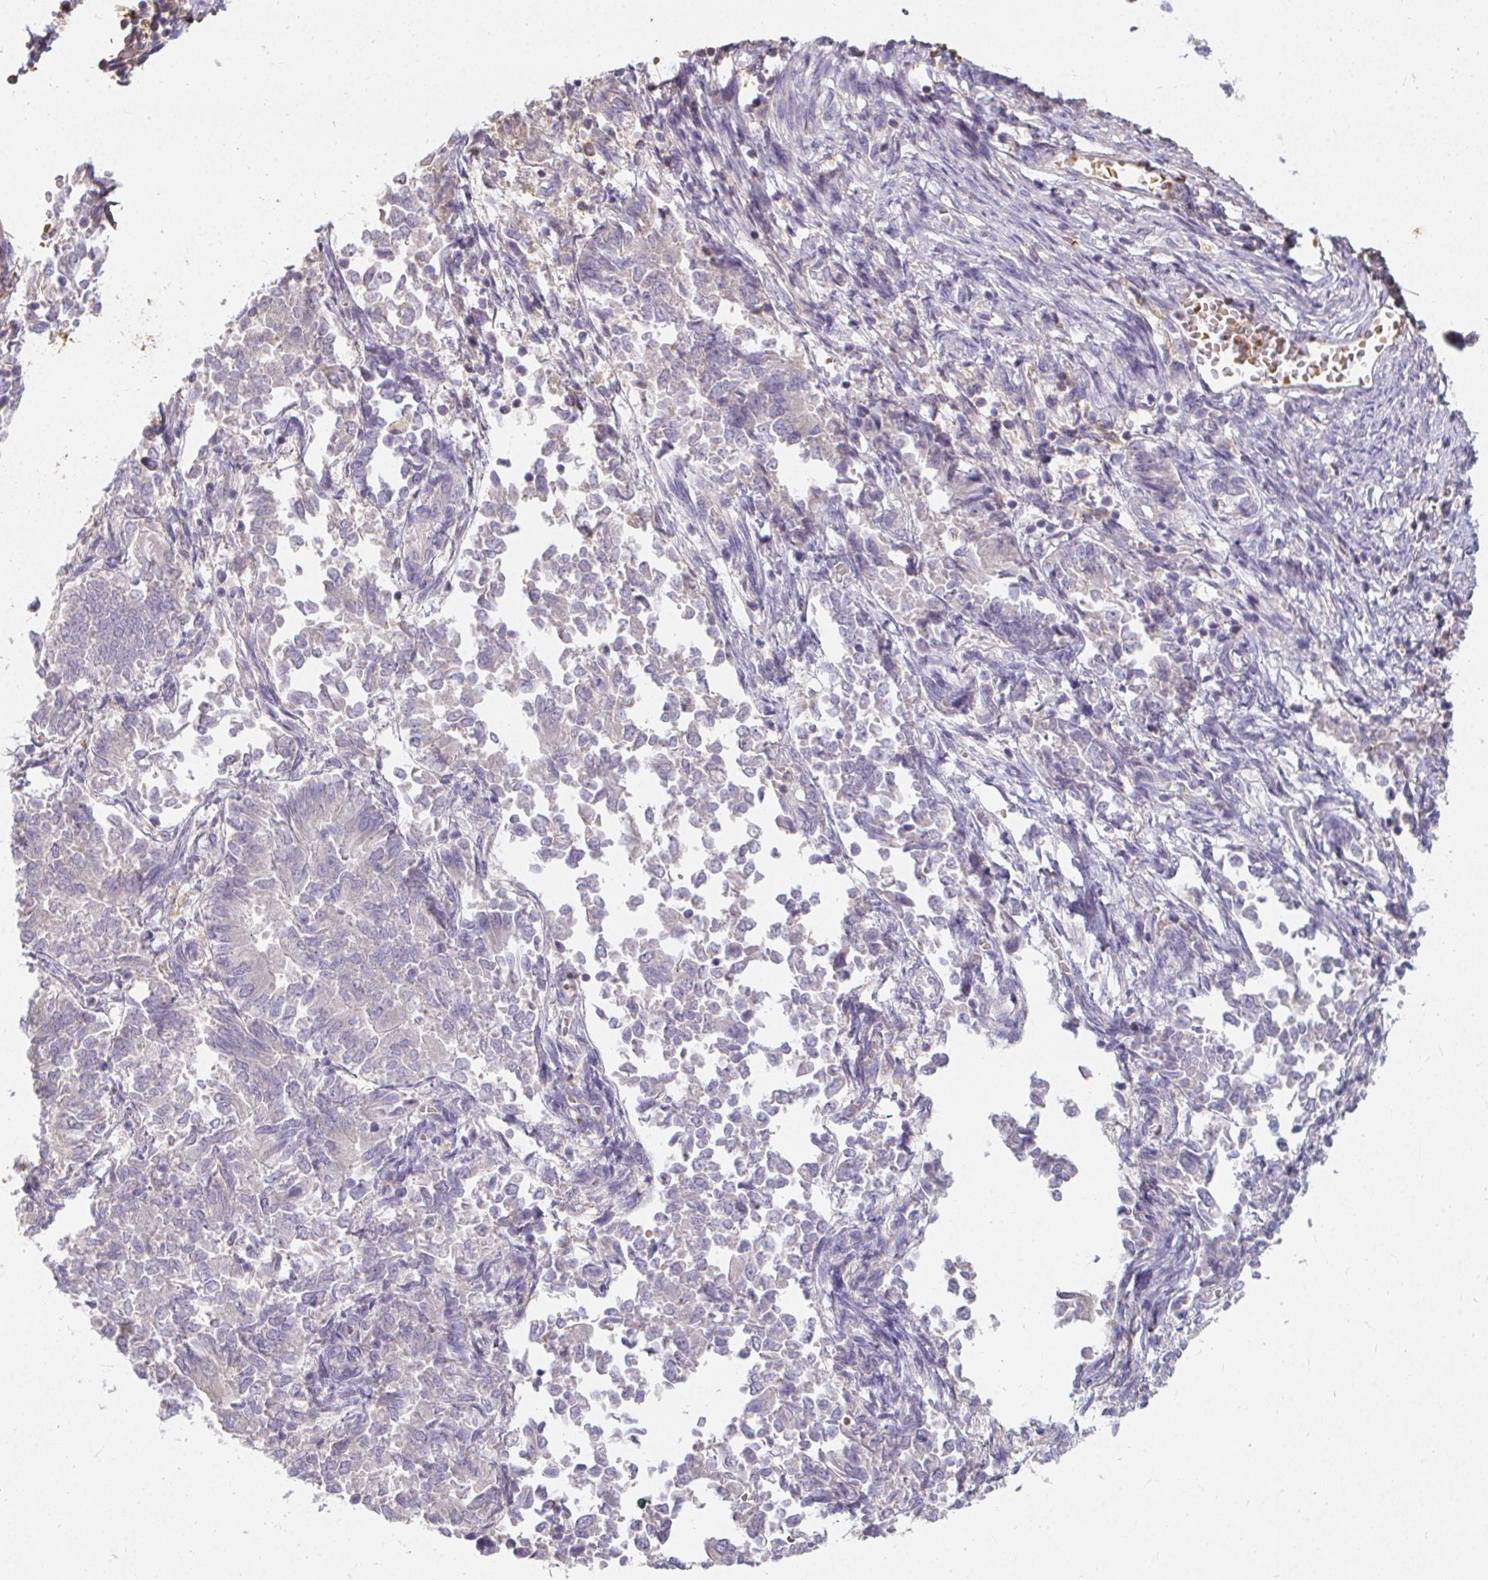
{"staining": {"intensity": "negative", "quantity": "none", "location": "none"}, "tissue": "endometrial cancer", "cell_type": "Tumor cells", "image_type": "cancer", "snomed": [{"axis": "morphology", "description": "Adenocarcinoma, NOS"}, {"axis": "topography", "description": "Endometrium"}], "caption": "Tumor cells show no significant protein expression in endometrial adenocarcinoma.", "gene": "LOXL4", "patient": {"sex": "female", "age": 65}}